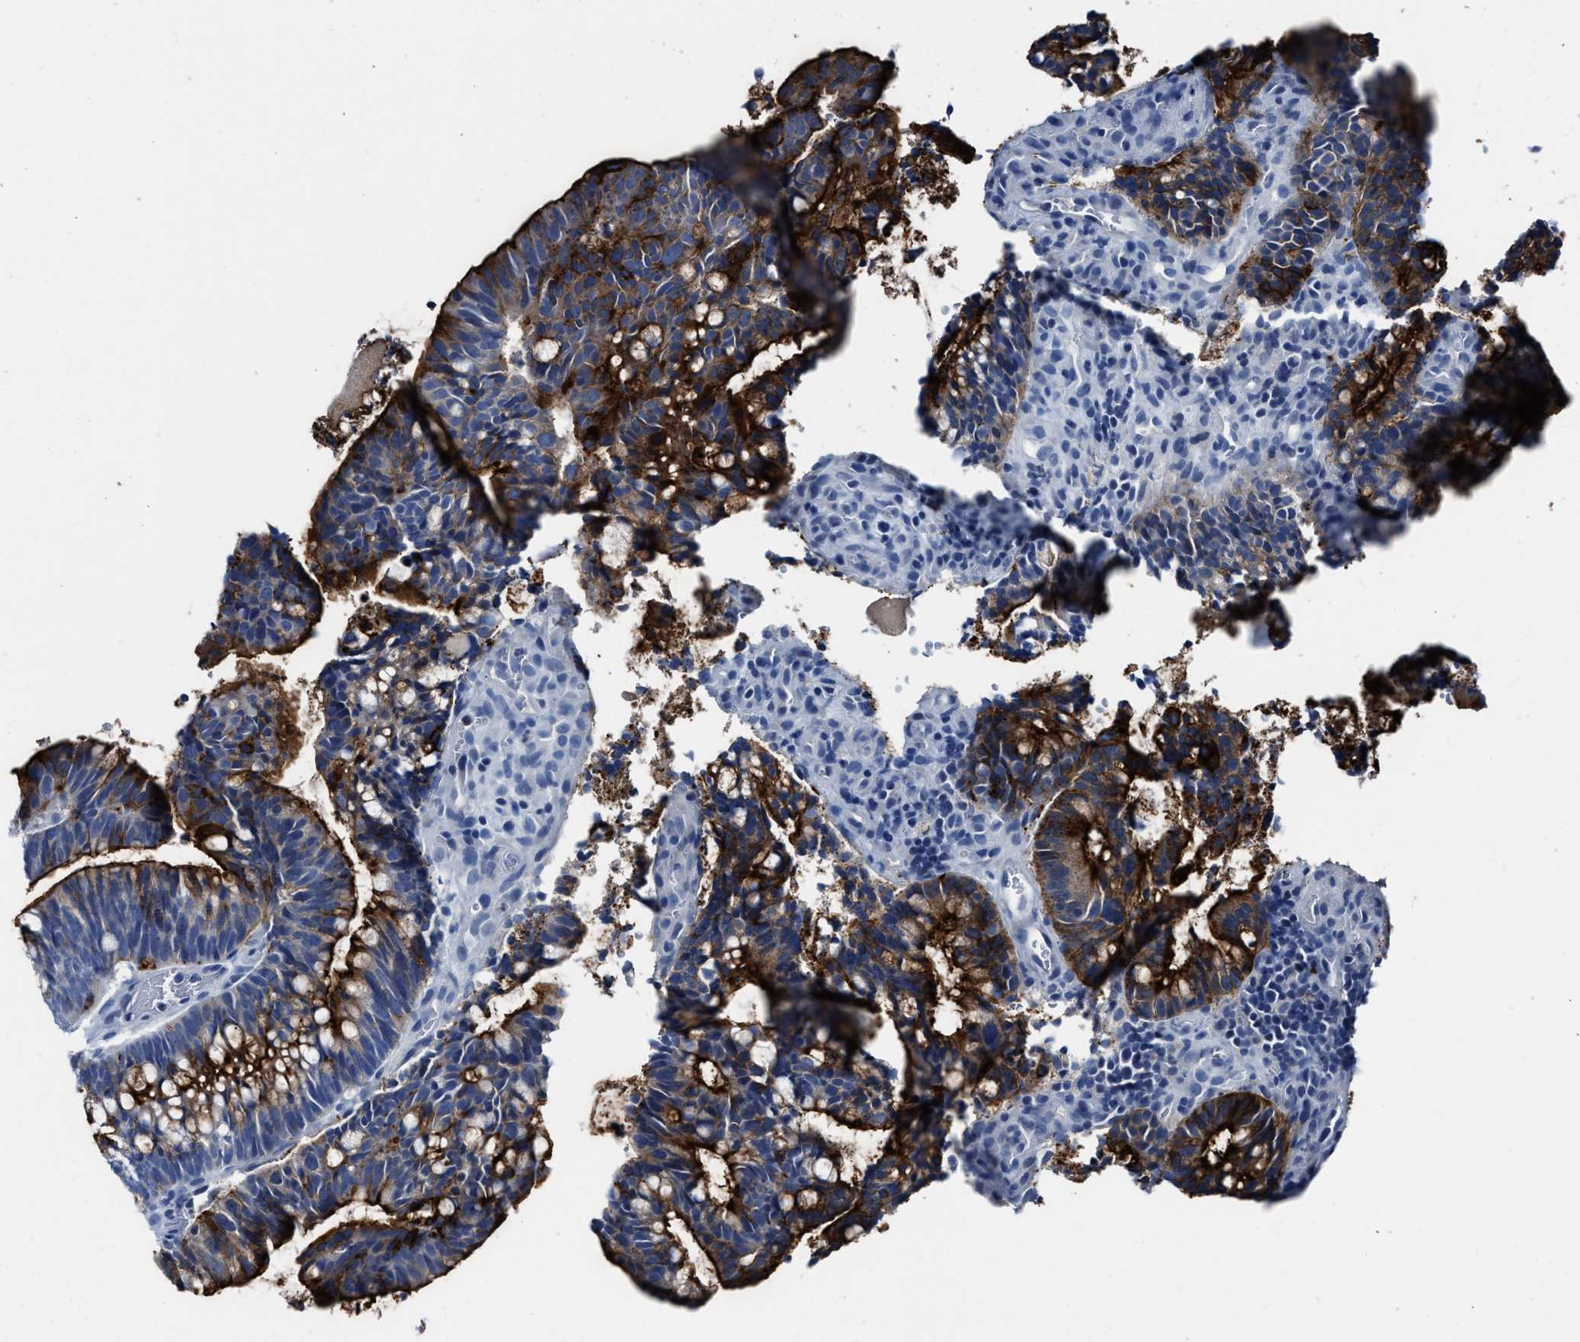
{"staining": {"intensity": "strong", "quantity": ">75%", "location": "cytoplasmic/membranous"}, "tissue": "colorectal cancer", "cell_type": "Tumor cells", "image_type": "cancer", "snomed": [{"axis": "morphology", "description": "Adenocarcinoma, NOS"}, {"axis": "topography", "description": "Colon"}], "caption": "Colorectal cancer stained with immunohistochemistry (IHC) demonstrates strong cytoplasmic/membranous staining in approximately >75% of tumor cells. (brown staining indicates protein expression, while blue staining denotes nuclei).", "gene": "CEACAM5", "patient": {"sex": "female", "age": 66}}